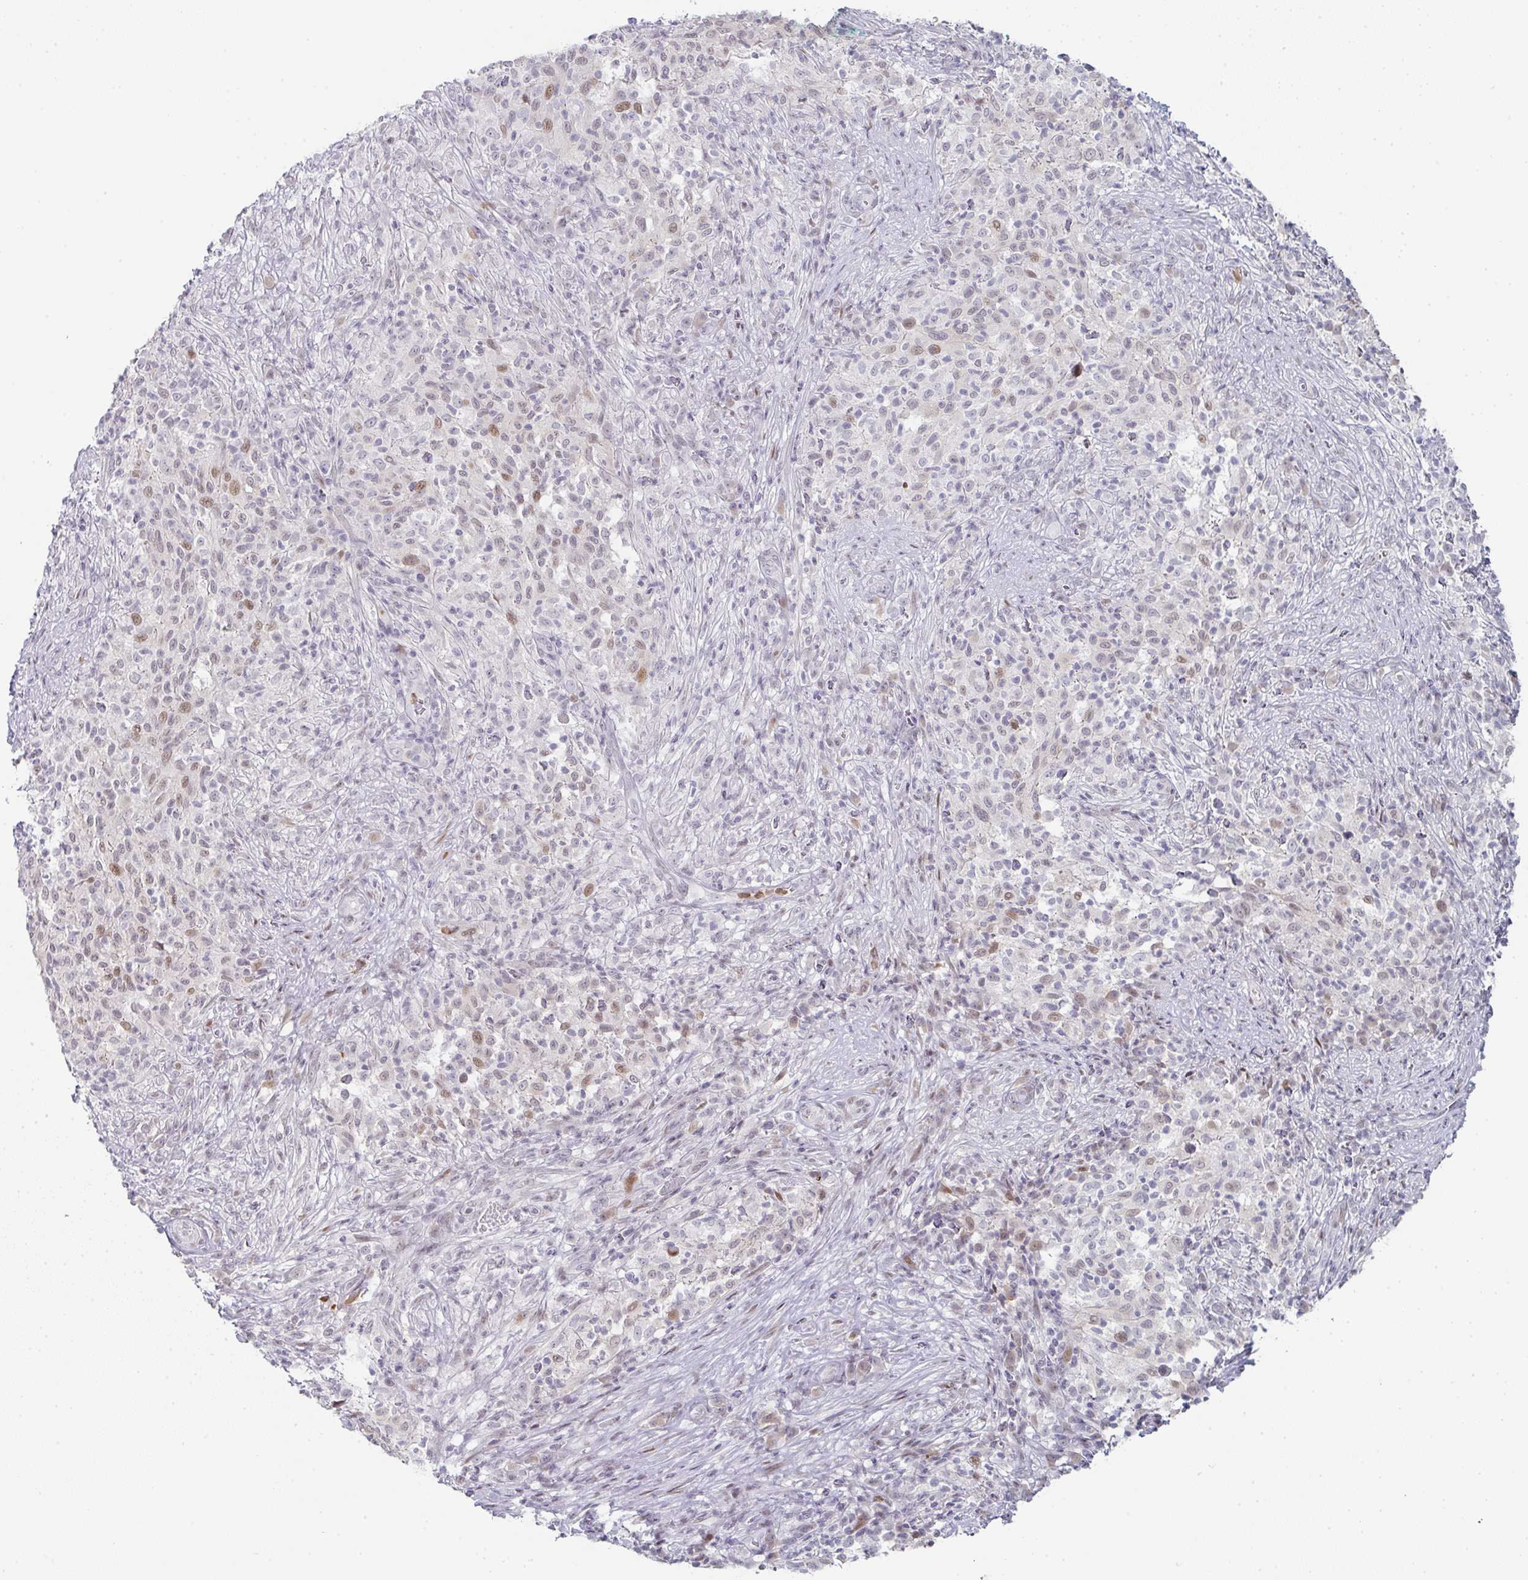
{"staining": {"intensity": "moderate", "quantity": "<25%", "location": "nuclear"}, "tissue": "melanoma", "cell_type": "Tumor cells", "image_type": "cancer", "snomed": [{"axis": "morphology", "description": "Malignant melanoma, NOS"}, {"axis": "topography", "description": "Skin"}], "caption": "Melanoma stained with a brown dye displays moderate nuclear positive expression in about <25% of tumor cells.", "gene": "LIN54", "patient": {"sex": "male", "age": 66}}